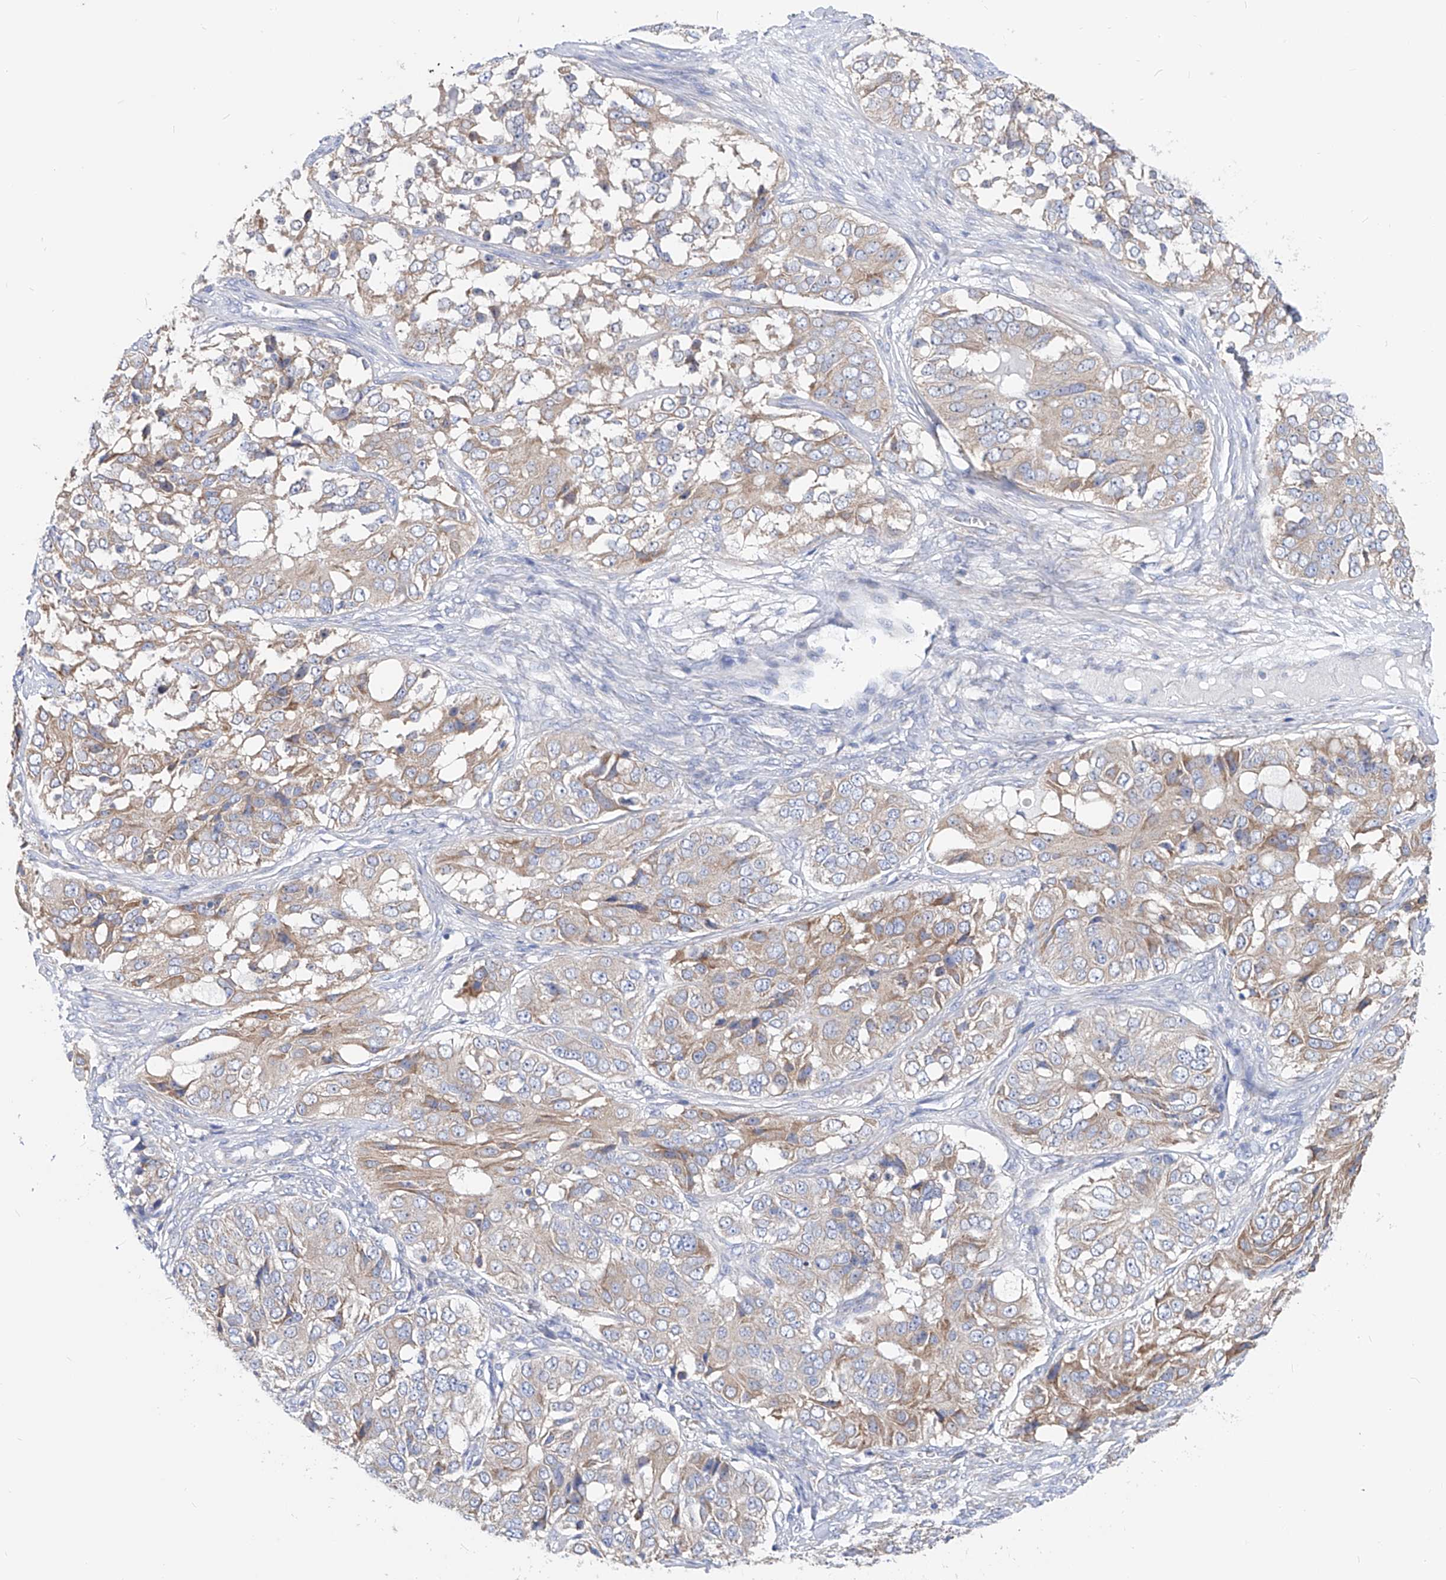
{"staining": {"intensity": "weak", "quantity": "25%-75%", "location": "cytoplasmic/membranous"}, "tissue": "ovarian cancer", "cell_type": "Tumor cells", "image_type": "cancer", "snomed": [{"axis": "morphology", "description": "Carcinoma, endometroid"}, {"axis": "topography", "description": "Ovary"}], "caption": "Tumor cells demonstrate weak cytoplasmic/membranous expression in about 25%-75% of cells in ovarian cancer.", "gene": "UFL1", "patient": {"sex": "female", "age": 51}}